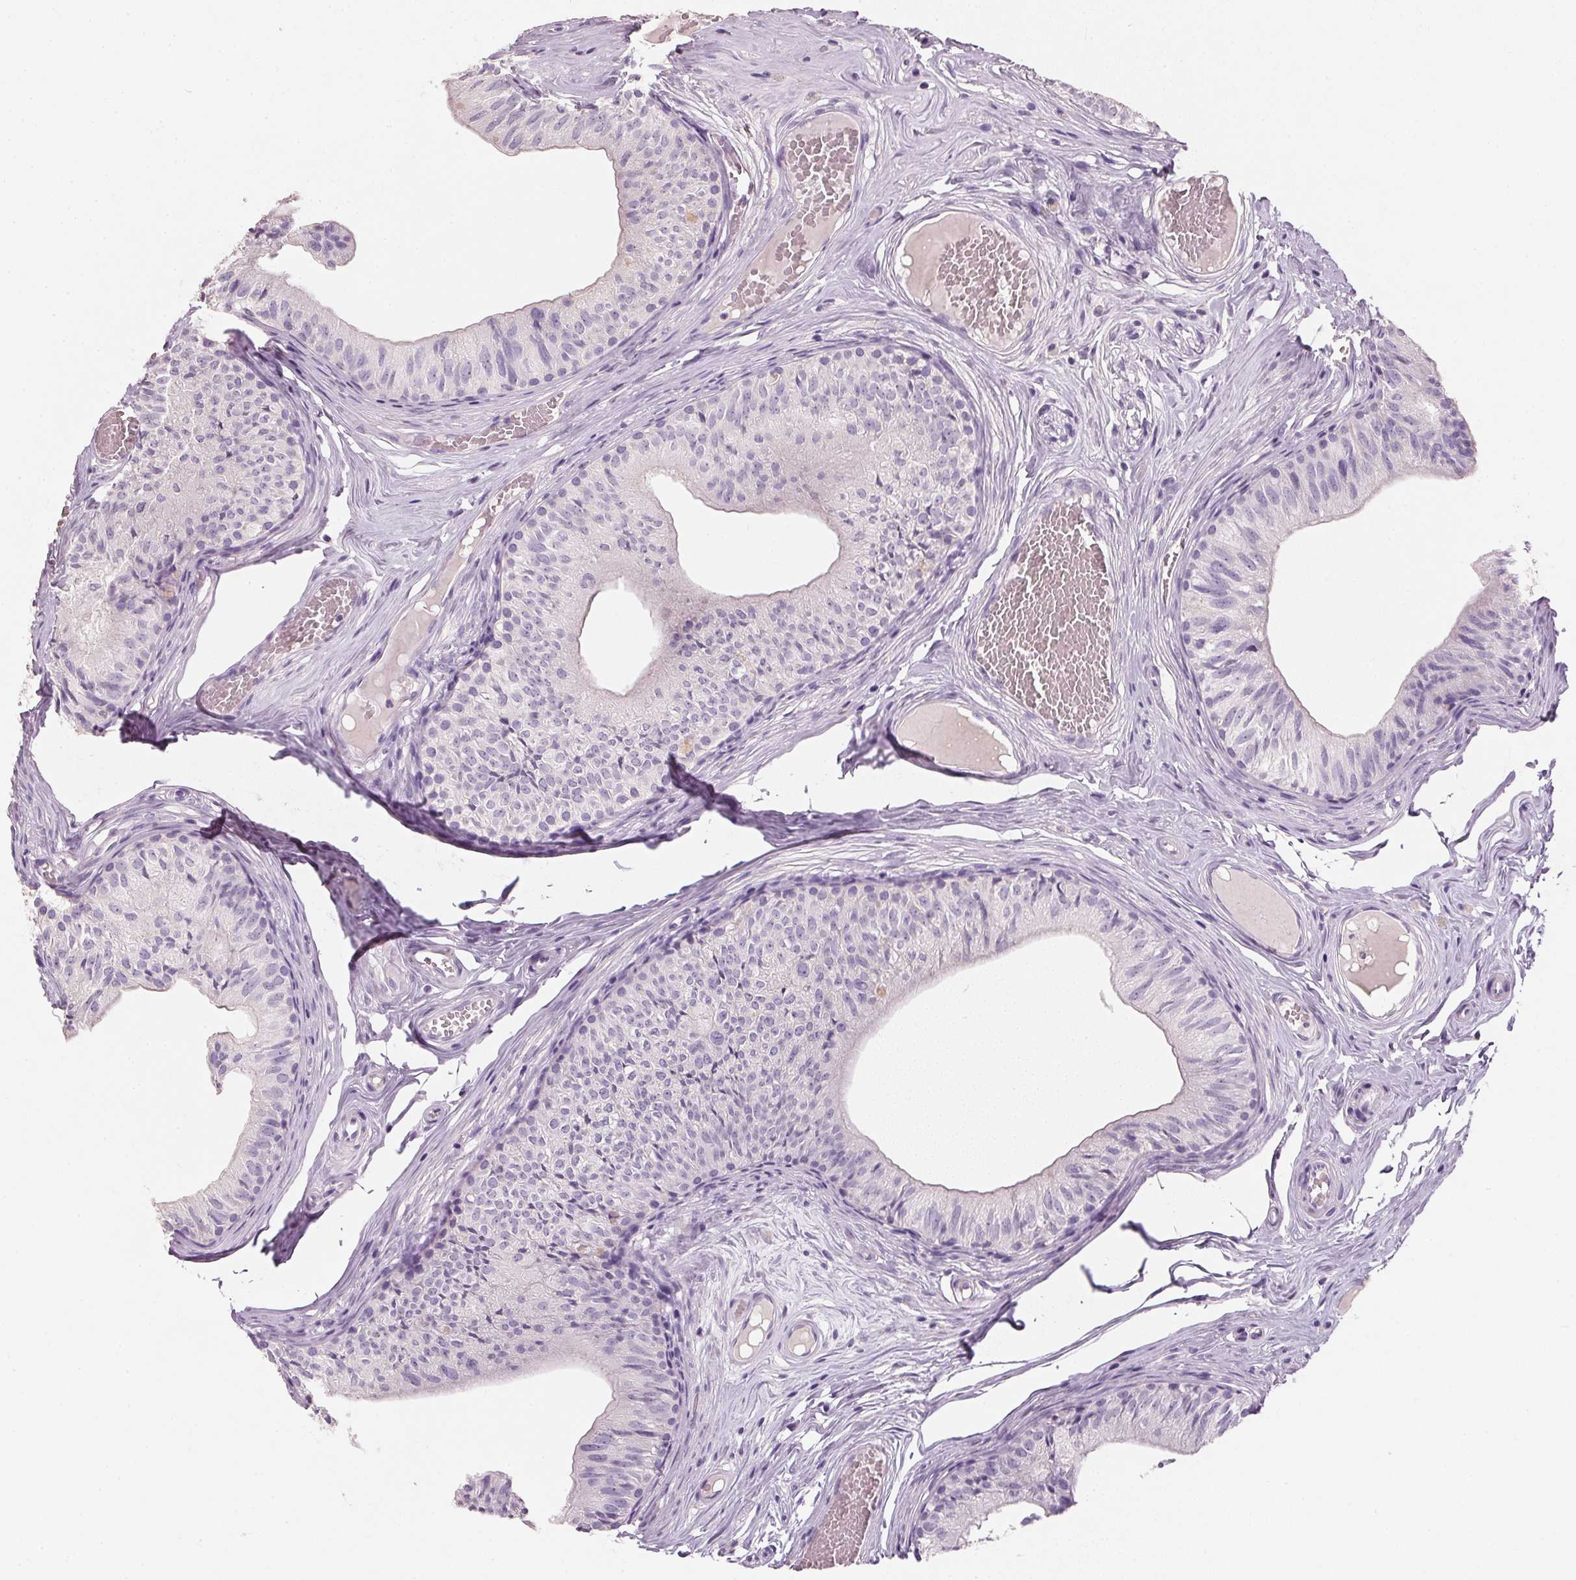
{"staining": {"intensity": "negative", "quantity": "none", "location": "none"}, "tissue": "epididymis", "cell_type": "Glandular cells", "image_type": "normal", "snomed": [{"axis": "morphology", "description": "Normal tissue, NOS"}, {"axis": "topography", "description": "Epididymis"}], "caption": "The histopathology image shows no staining of glandular cells in benign epididymis.", "gene": "HSD17B1", "patient": {"sex": "male", "age": 25}}